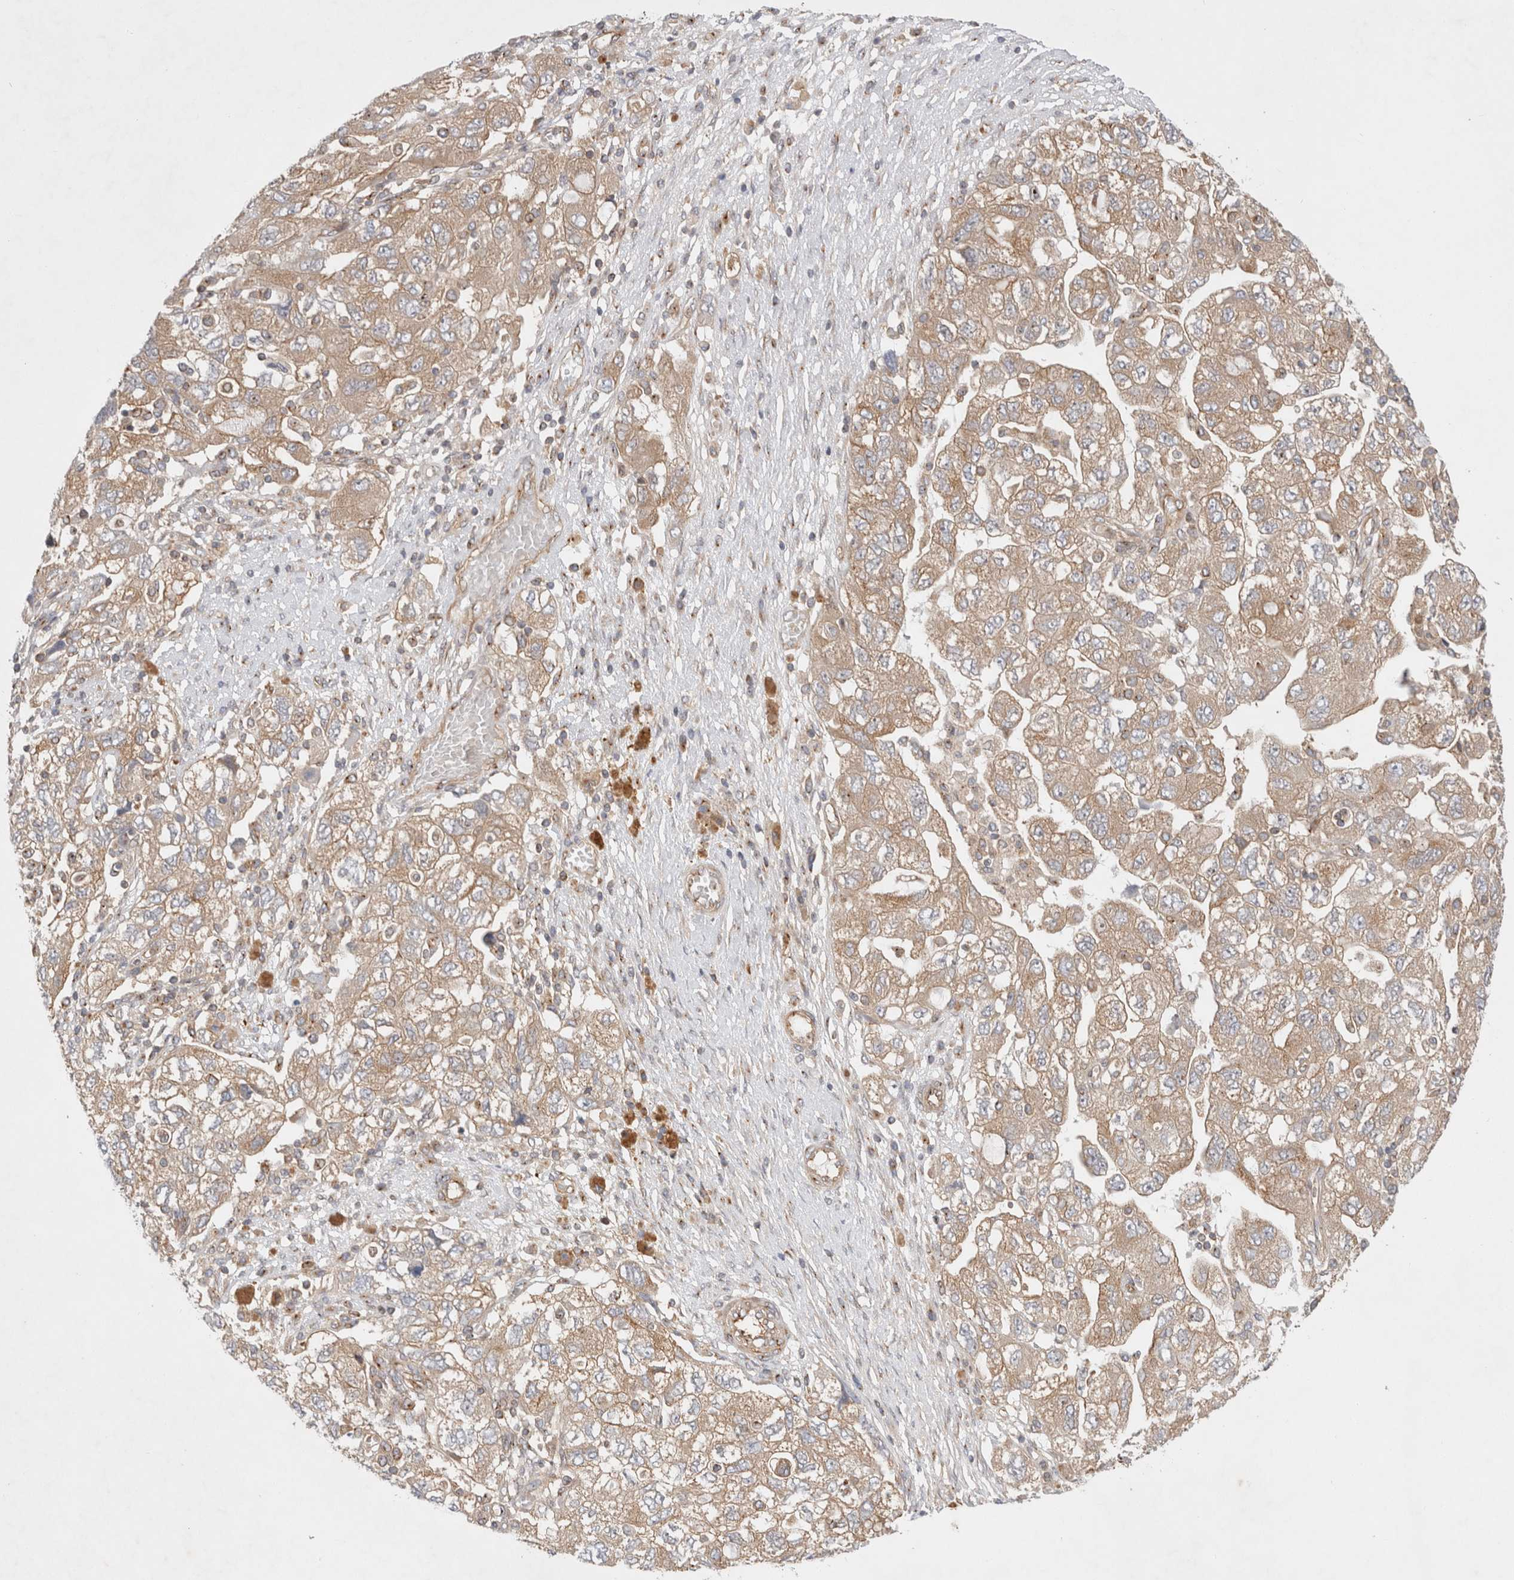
{"staining": {"intensity": "weak", "quantity": ">75%", "location": "cytoplasmic/membranous"}, "tissue": "ovarian cancer", "cell_type": "Tumor cells", "image_type": "cancer", "snomed": [{"axis": "morphology", "description": "Carcinoma, NOS"}, {"axis": "morphology", "description": "Cystadenocarcinoma, serous, NOS"}, {"axis": "topography", "description": "Ovary"}], "caption": "Protein expression analysis of human ovarian cancer (carcinoma) reveals weak cytoplasmic/membranous expression in approximately >75% of tumor cells. (DAB IHC, brown staining for protein, blue staining for nuclei).", "gene": "GPR150", "patient": {"sex": "female", "age": 69}}